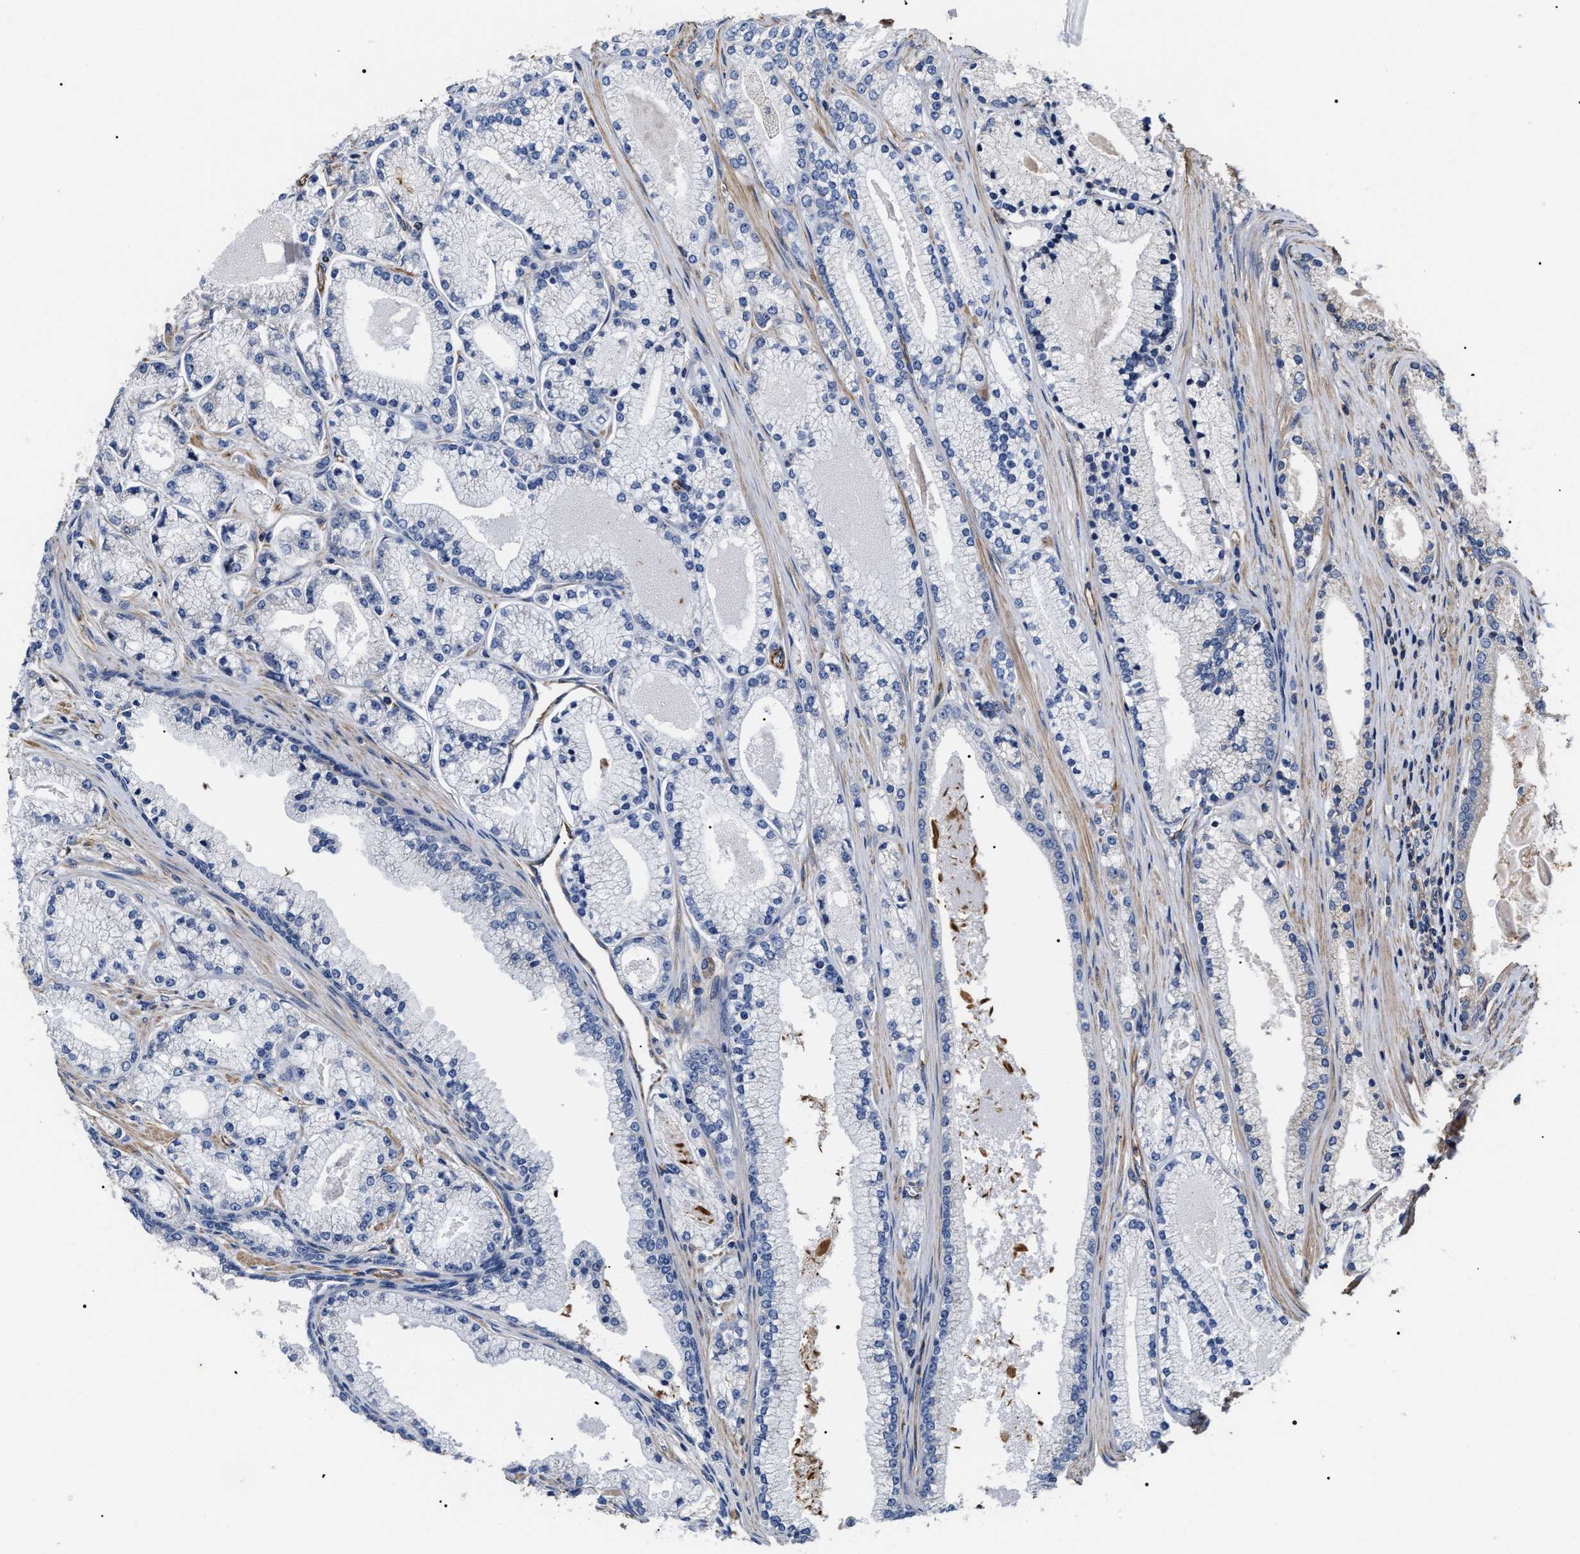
{"staining": {"intensity": "negative", "quantity": "none", "location": "none"}, "tissue": "prostate cancer", "cell_type": "Tumor cells", "image_type": "cancer", "snomed": [{"axis": "morphology", "description": "Adenocarcinoma, High grade"}, {"axis": "topography", "description": "Prostate"}], "caption": "Tumor cells are negative for brown protein staining in prostate cancer. (DAB immunohistochemistry visualized using brightfield microscopy, high magnification).", "gene": "TSPAN33", "patient": {"sex": "male", "age": 71}}